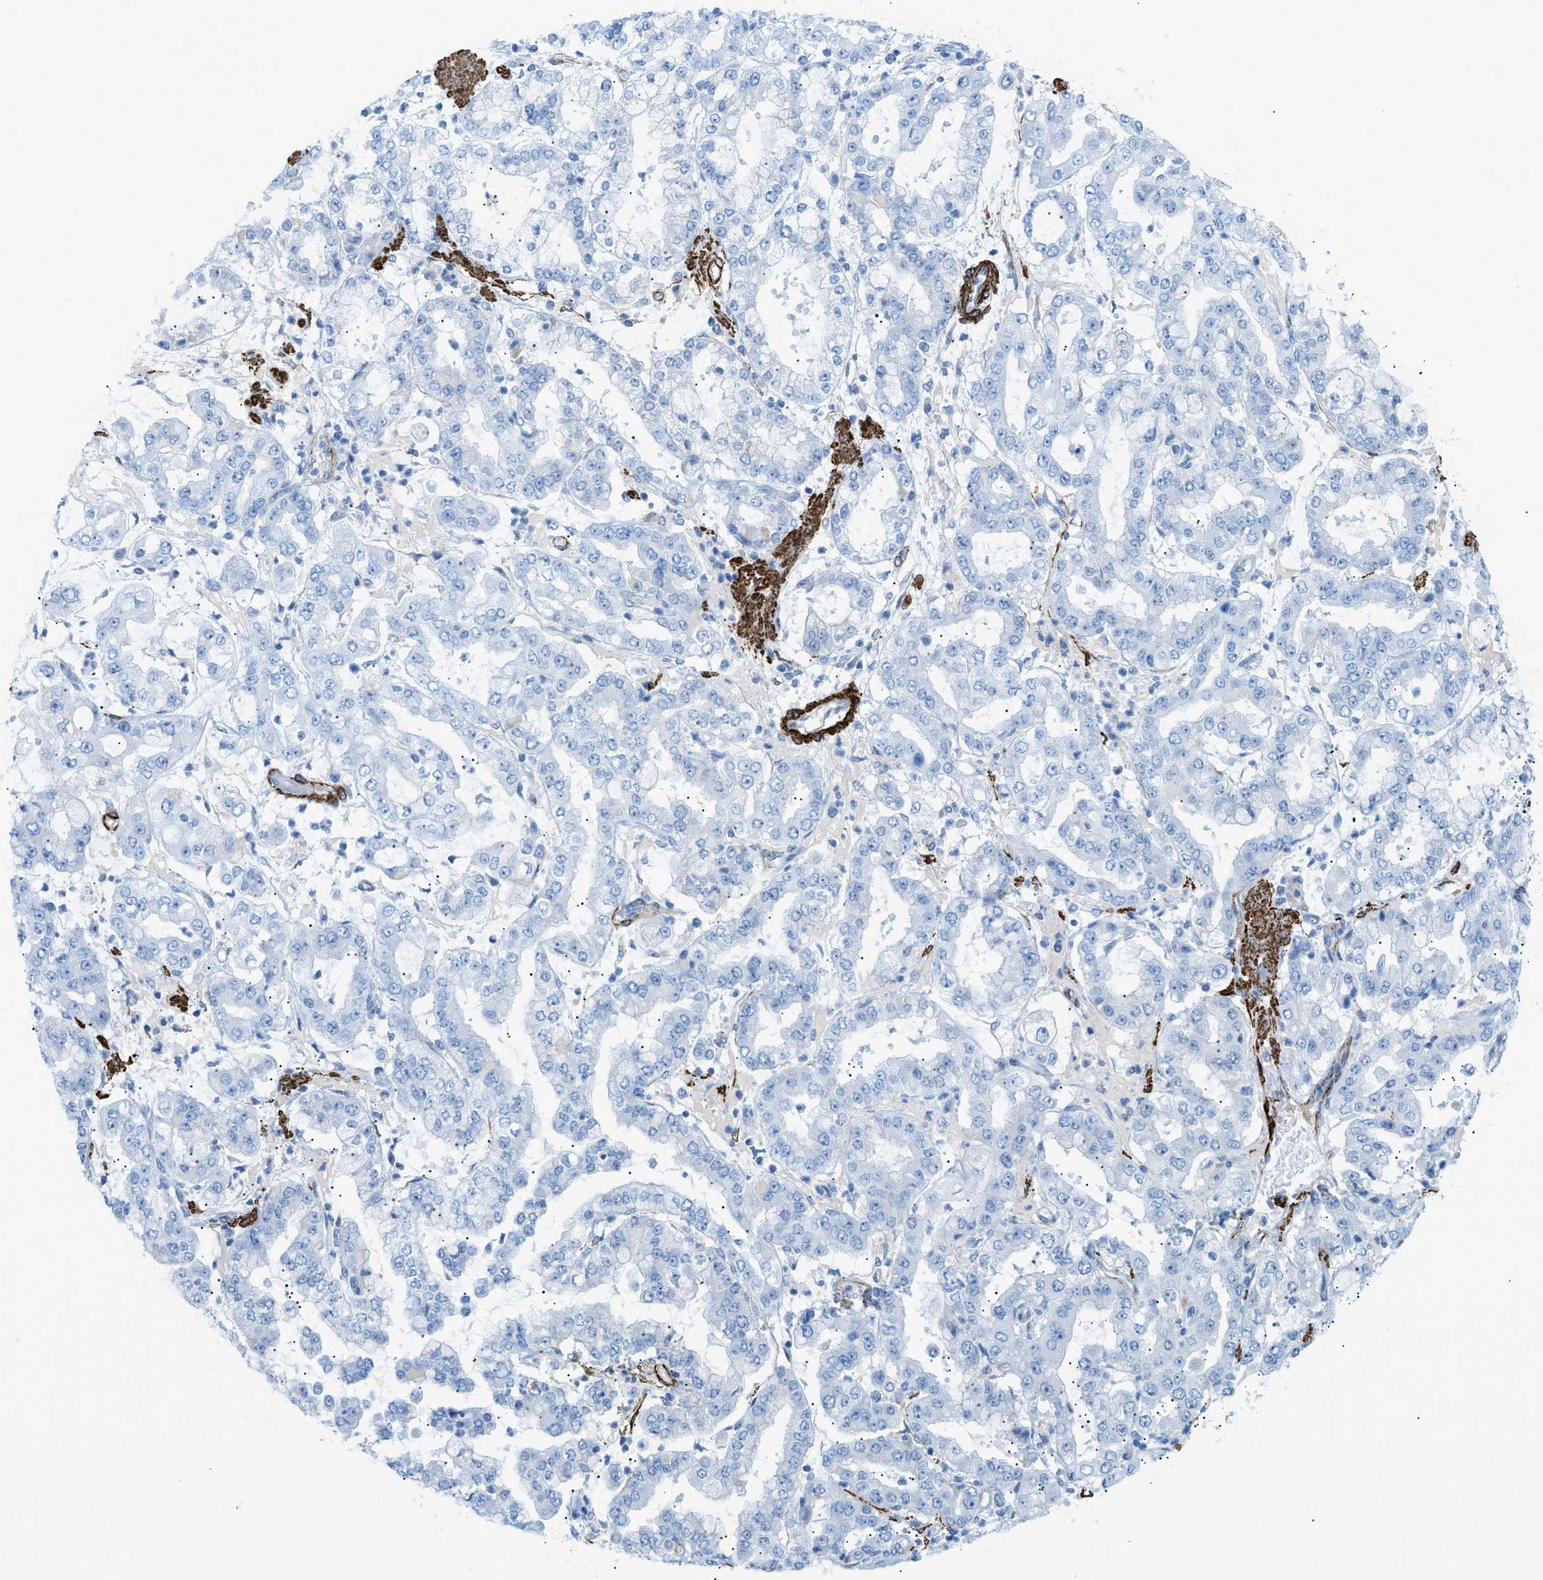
{"staining": {"intensity": "negative", "quantity": "none", "location": "none"}, "tissue": "stomach cancer", "cell_type": "Tumor cells", "image_type": "cancer", "snomed": [{"axis": "morphology", "description": "Adenocarcinoma, NOS"}, {"axis": "topography", "description": "Stomach"}], "caption": "Tumor cells show no significant protein staining in stomach cancer (adenocarcinoma). (DAB (3,3'-diaminobenzidine) immunohistochemistry visualized using brightfield microscopy, high magnification).", "gene": "MYH11", "patient": {"sex": "male", "age": 76}}